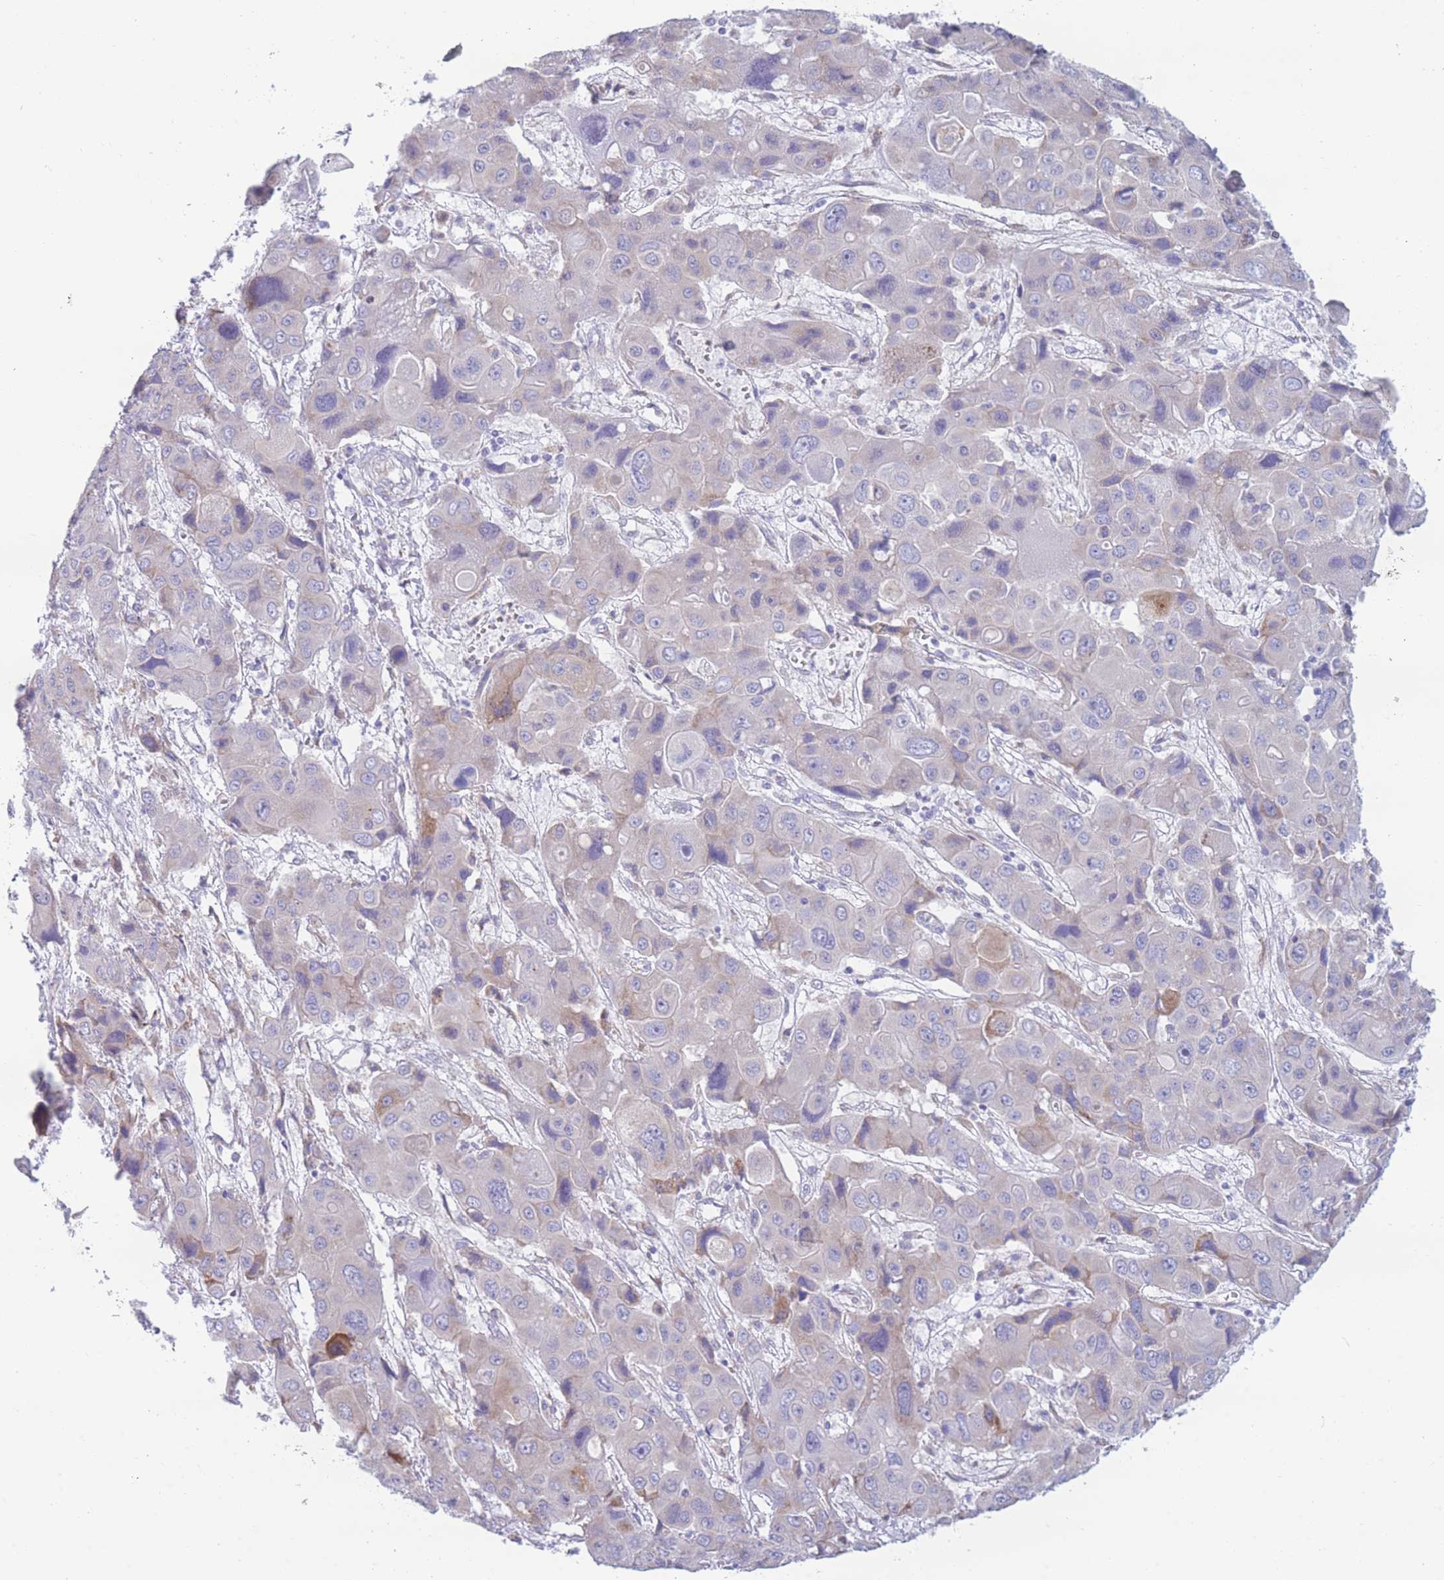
{"staining": {"intensity": "negative", "quantity": "none", "location": "none"}, "tissue": "liver cancer", "cell_type": "Tumor cells", "image_type": "cancer", "snomed": [{"axis": "morphology", "description": "Cholangiocarcinoma"}, {"axis": "topography", "description": "Liver"}], "caption": "Immunohistochemical staining of liver cholangiocarcinoma exhibits no significant expression in tumor cells.", "gene": "XKR8", "patient": {"sex": "male", "age": 67}}